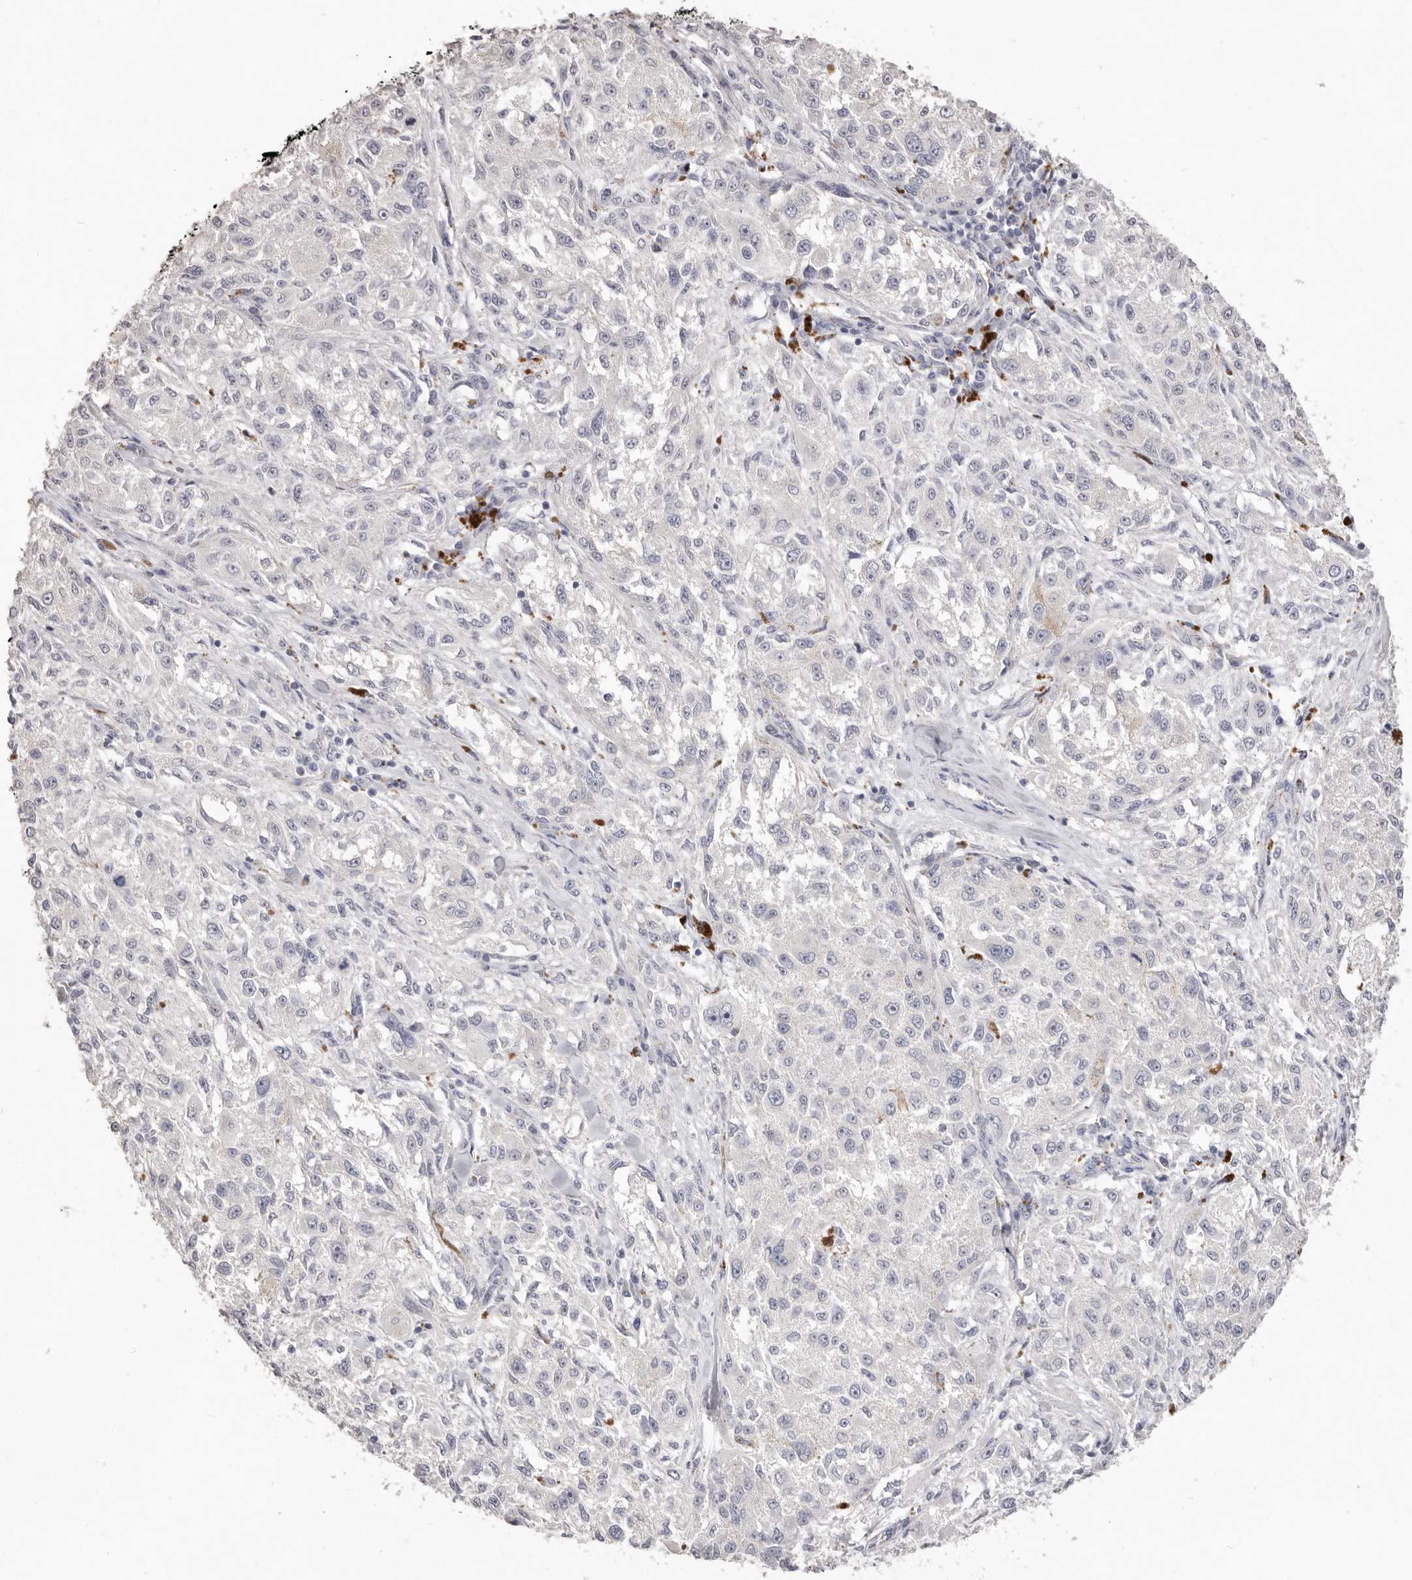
{"staining": {"intensity": "negative", "quantity": "none", "location": "none"}, "tissue": "melanoma", "cell_type": "Tumor cells", "image_type": "cancer", "snomed": [{"axis": "morphology", "description": "Necrosis, NOS"}, {"axis": "morphology", "description": "Malignant melanoma, NOS"}, {"axis": "topography", "description": "Skin"}], "caption": "Malignant melanoma stained for a protein using IHC shows no positivity tumor cells.", "gene": "ZYG11B", "patient": {"sex": "female", "age": 87}}